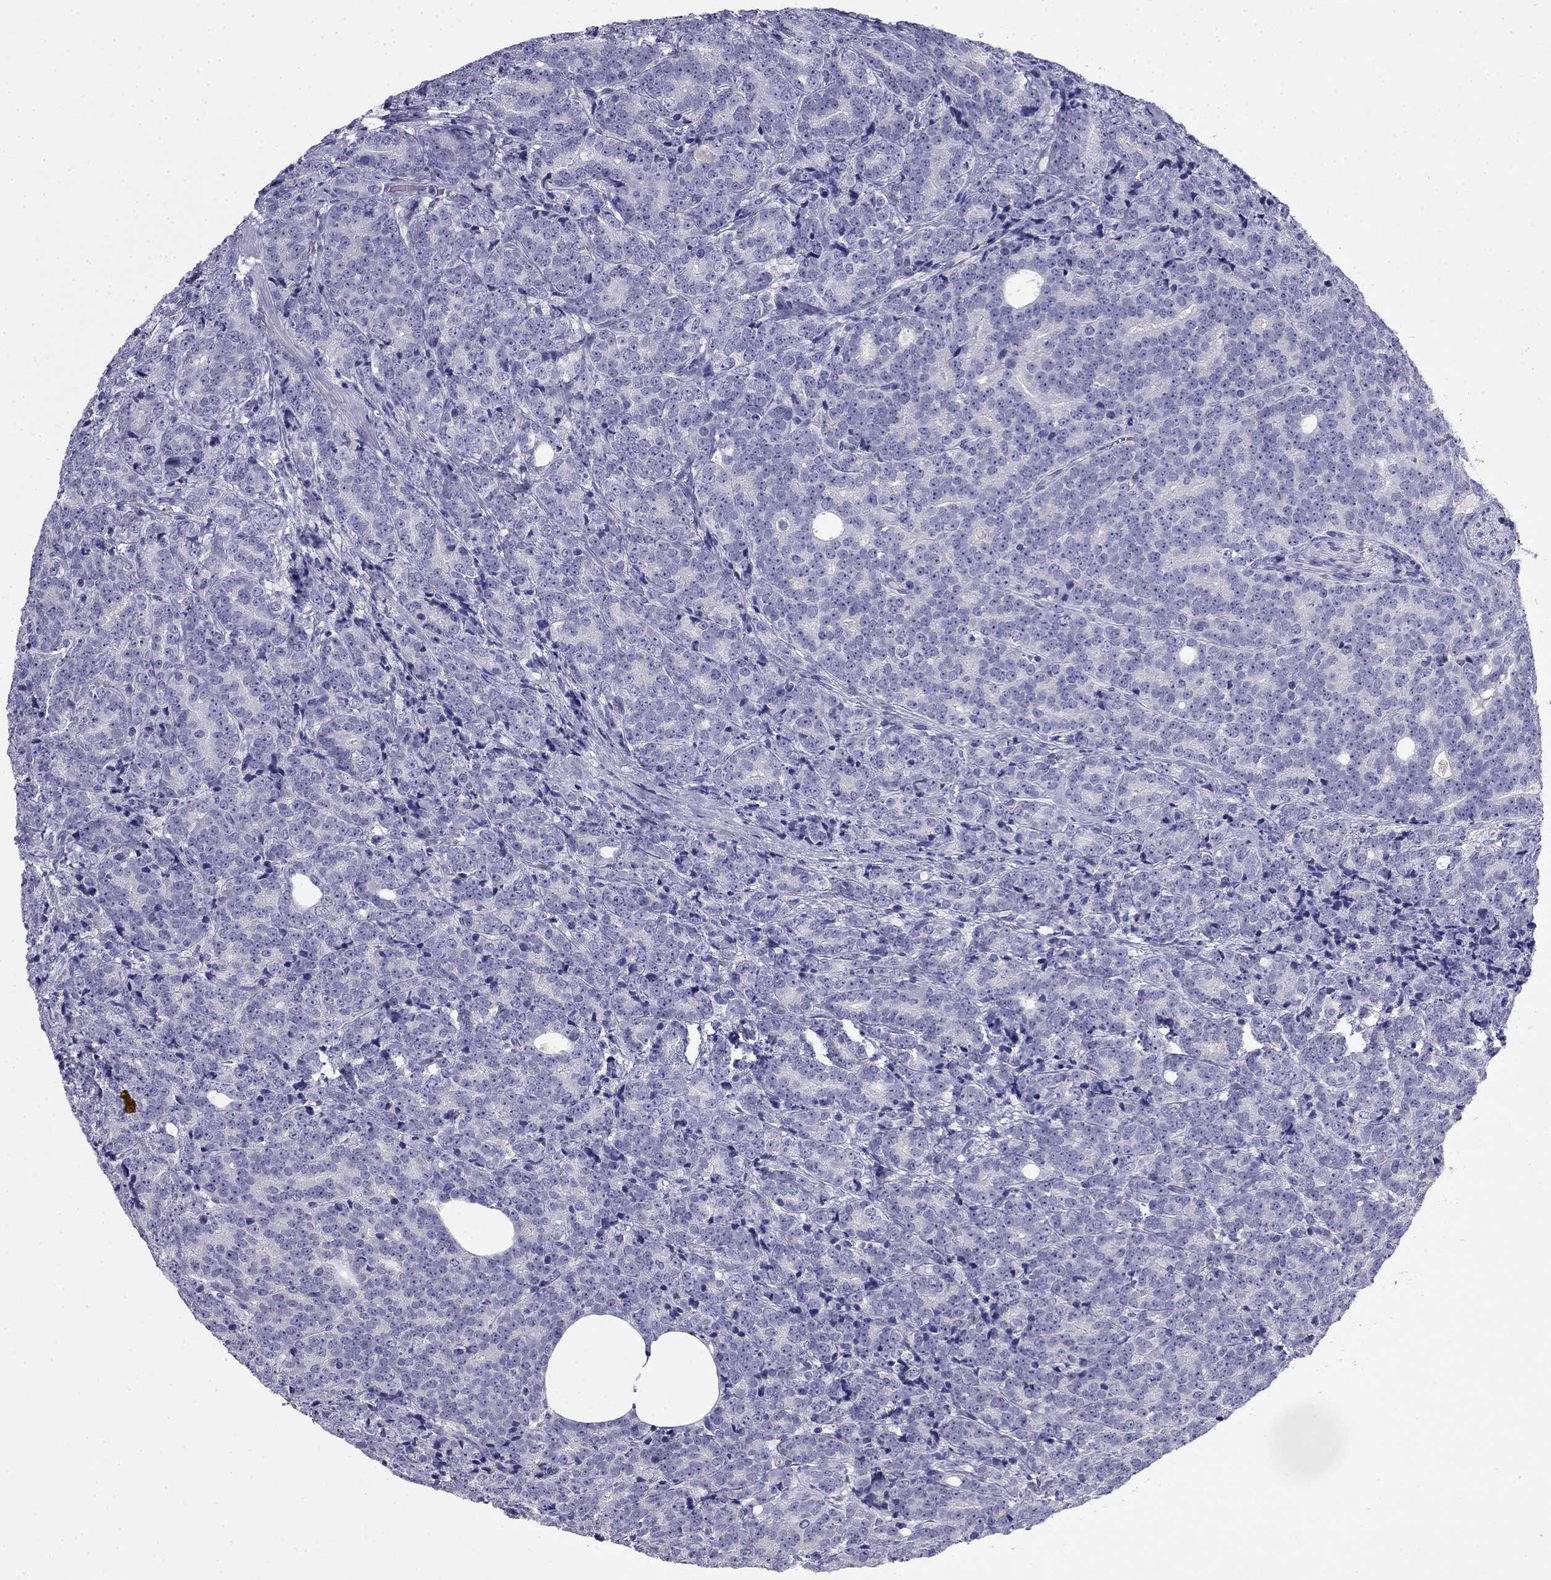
{"staining": {"intensity": "negative", "quantity": "none", "location": "none"}, "tissue": "prostate cancer", "cell_type": "Tumor cells", "image_type": "cancer", "snomed": [{"axis": "morphology", "description": "Adenocarcinoma, NOS"}, {"axis": "topography", "description": "Prostate"}], "caption": "Immunohistochemistry (IHC) image of human adenocarcinoma (prostate) stained for a protein (brown), which exhibits no expression in tumor cells.", "gene": "MYO15A", "patient": {"sex": "male", "age": 71}}